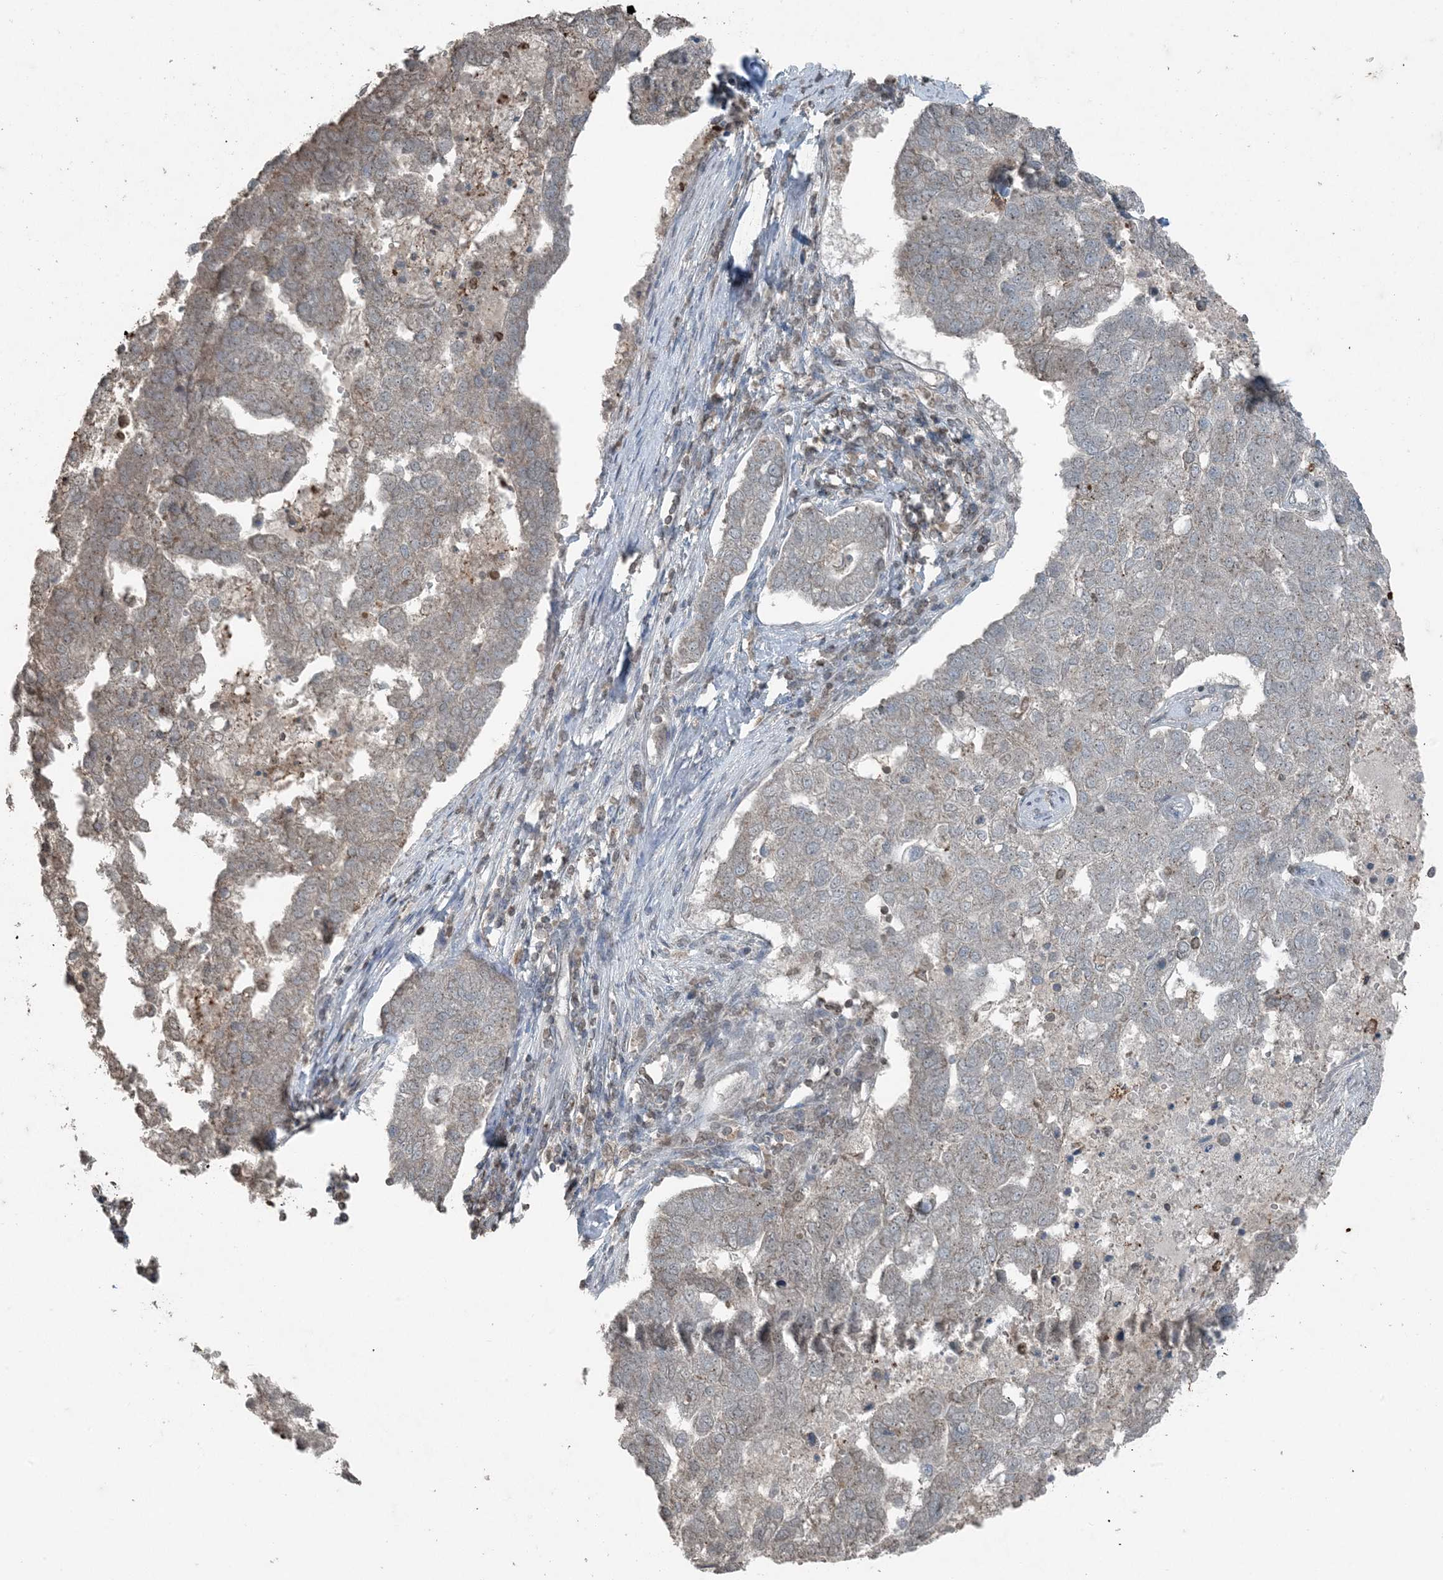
{"staining": {"intensity": "weak", "quantity": "25%-75%", "location": "cytoplasmic/membranous"}, "tissue": "pancreatic cancer", "cell_type": "Tumor cells", "image_type": "cancer", "snomed": [{"axis": "morphology", "description": "Adenocarcinoma, NOS"}, {"axis": "topography", "description": "Pancreas"}], "caption": "IHC (DAB (3,3'-diaminobenzidine)) staining of human adenocarcinoma (pancreatic) exhibits weak cytoplasmic/membranous protein expression in approximately 25%-75% of tumor cells. (IHC, brightfield microscopy, high magnification).", "gene": "GNL1", "patient": {"sex": "female", "age": 61}}